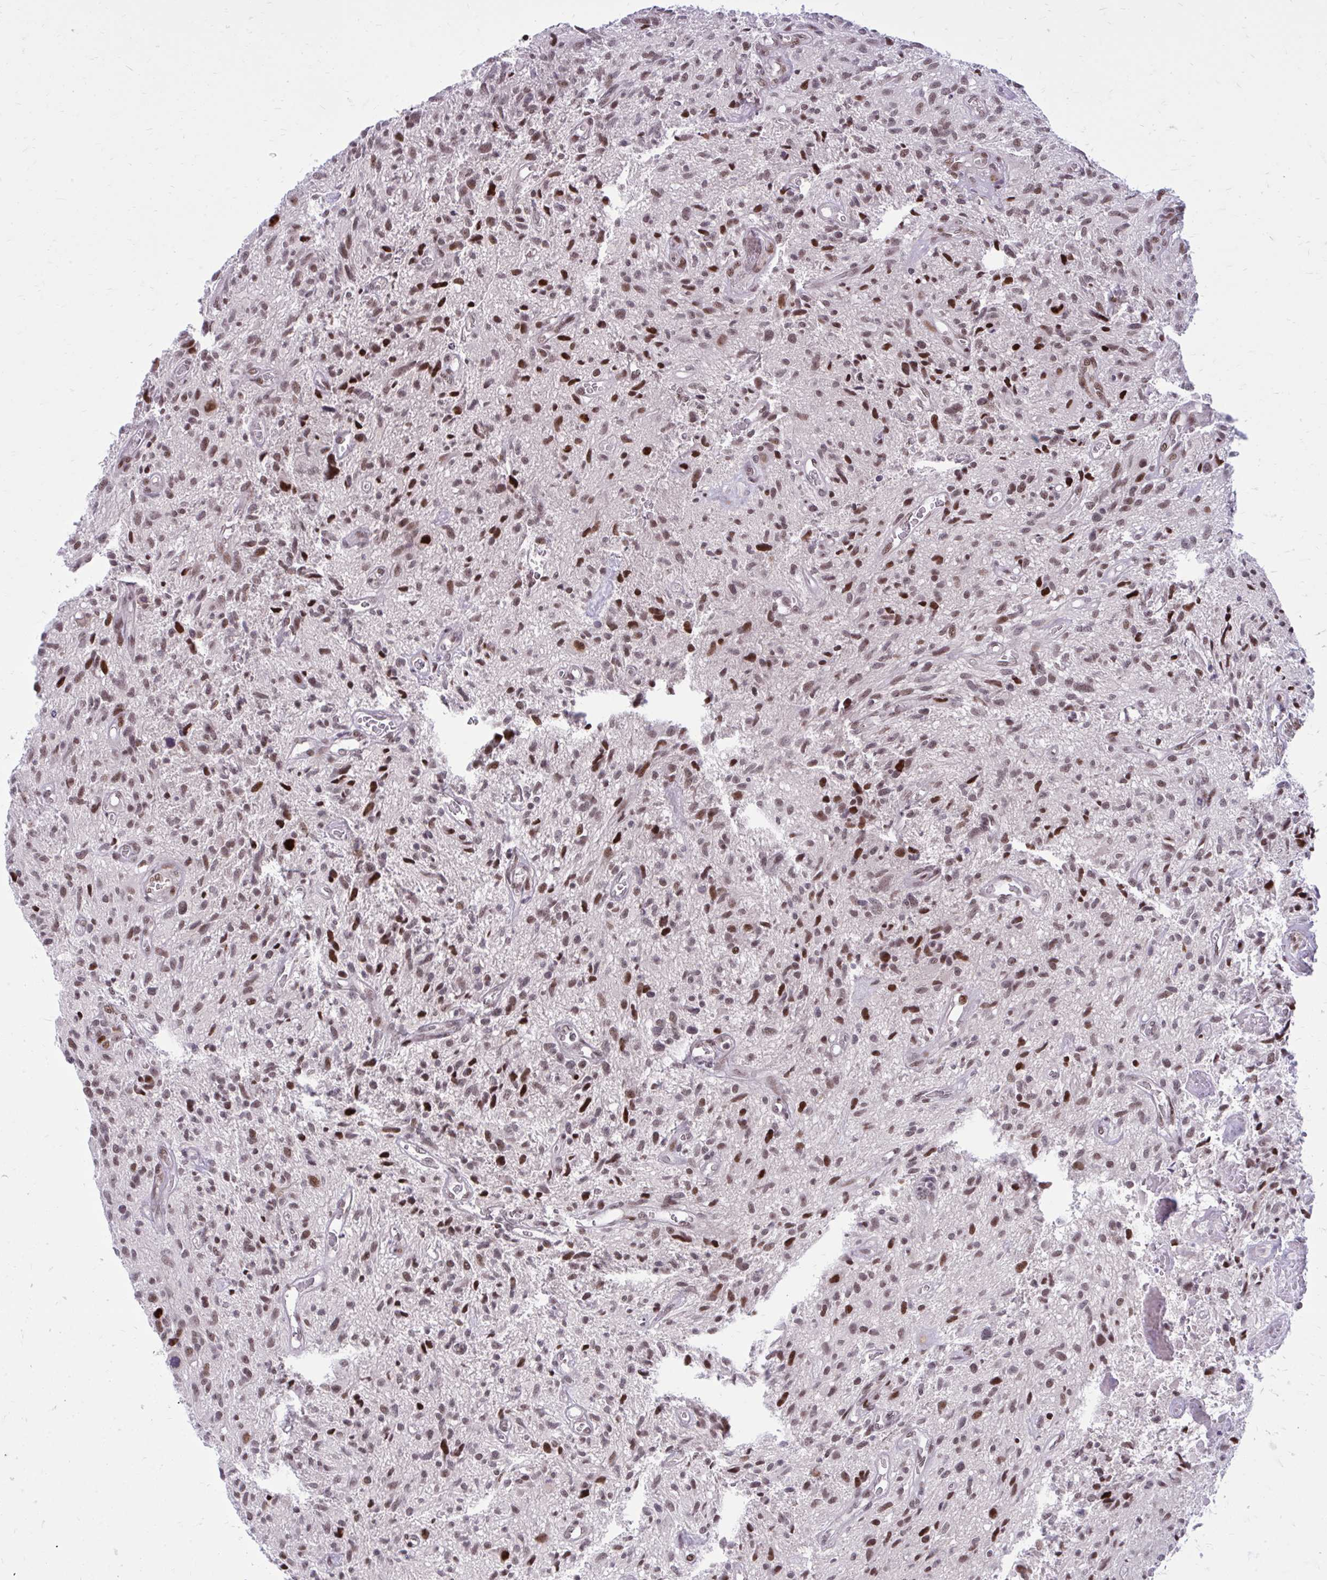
{"staining": {"intensity": "weak", "quantity": ">75%", "location": "nuclear"}, "tissue": "glioma", "cell_type": "Tumor cells", "image_type": "cancer", "snomed": [{"axis": "morphology", "description": "Glioma, malignant, High grade"}, {"axis": "topography", "description": "Brain"}], "caption": "Human glioma stained with a protein marker displays weak staining in tumor cells.", "gene": "PSME4", "patient": {"sex": "male", "age": 75}}